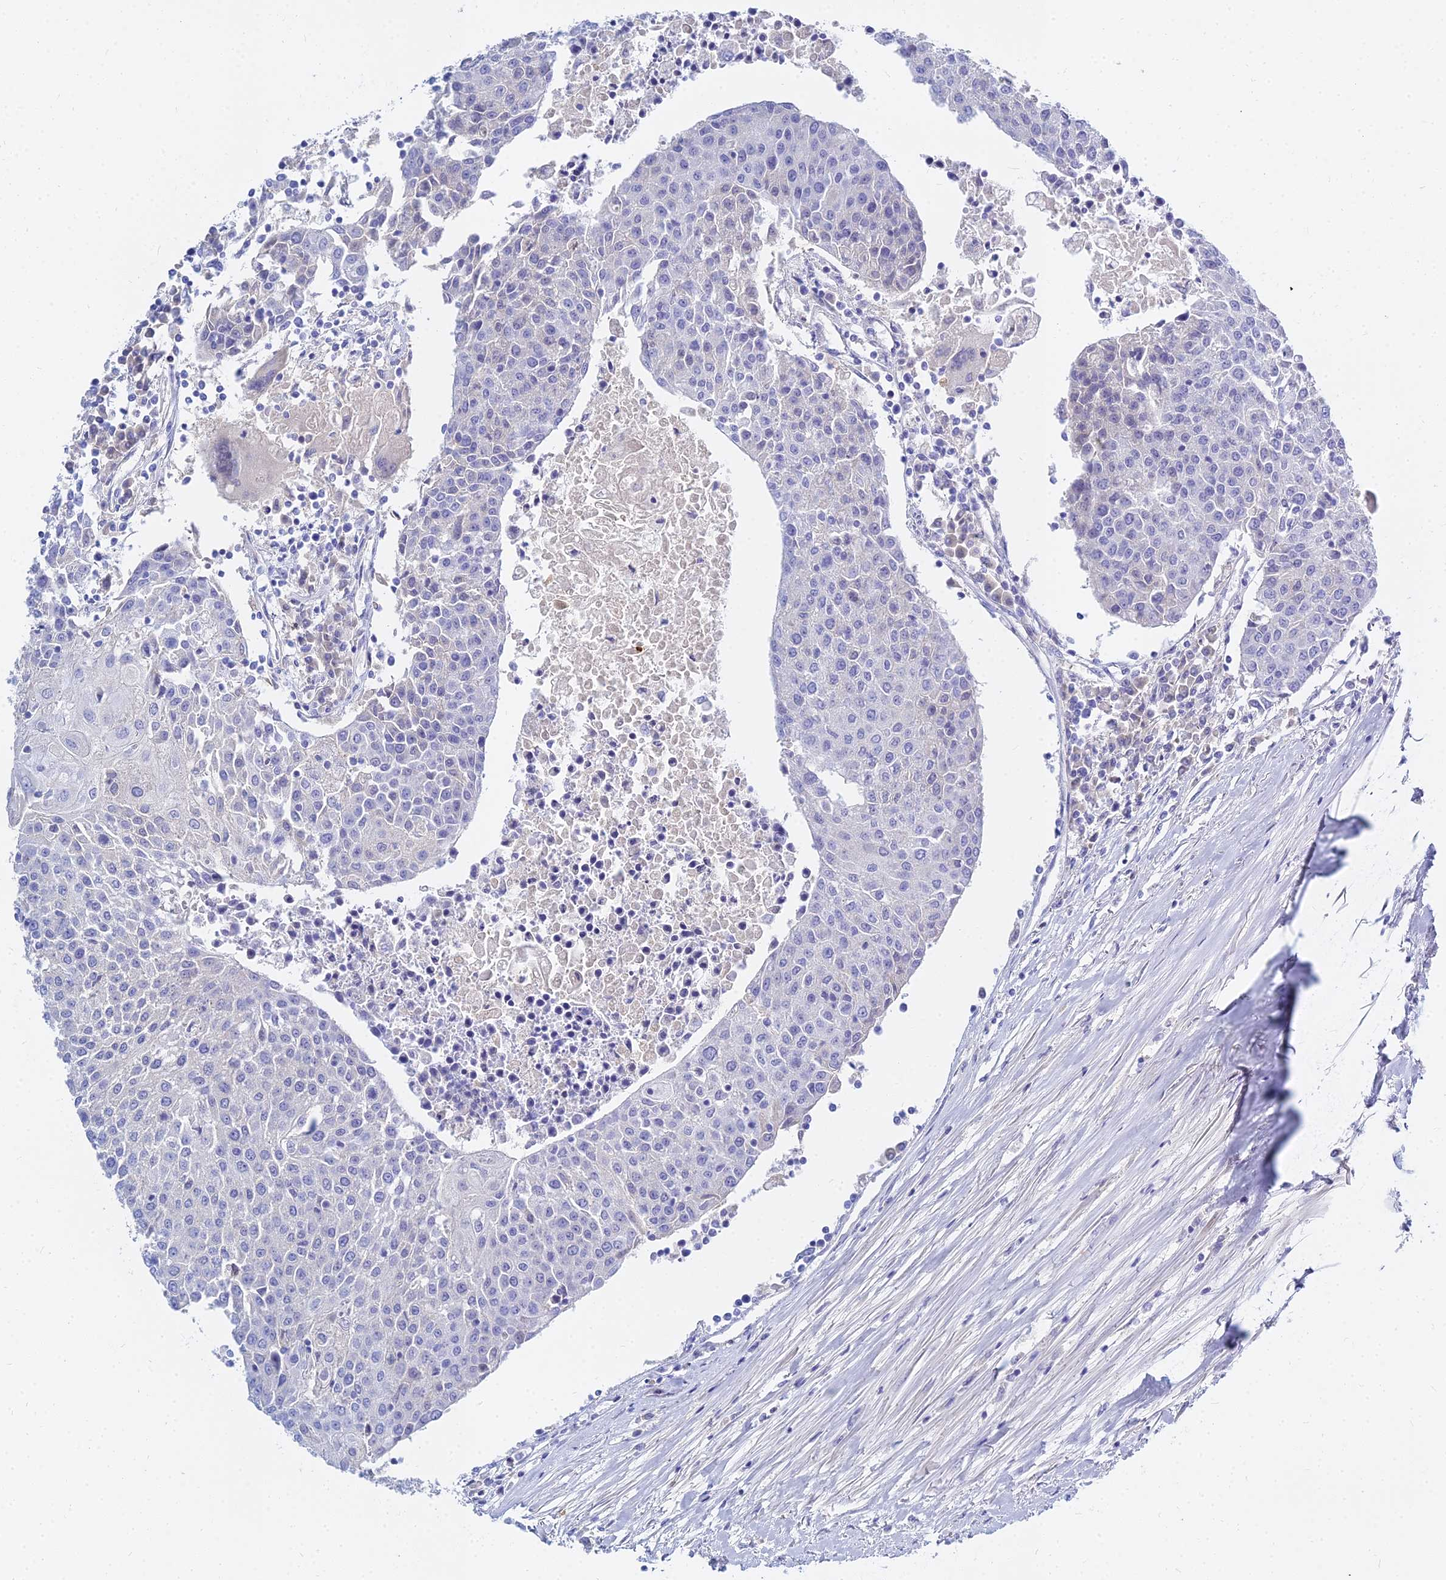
{"staining": {"intensity": "negative", "quantity": "none", "location": "none"}, "tissue": "urothelial cancer", "cell_type": "Tumor cells", "image_type": "cancer", "snomed": [{"axis": "morphology", "description": "Urothelial carcinoma, High grade"}, {"axis": "topography", "description": "Urinary bladder"}], "caption": "Immunohistochemistry histopathology image of human high-grade urothelial carcinoma stained for a protein (brown), which reveals no staining in tumor cells.", "gene": "ZNF552", "patient": {"sex": "female", "age": 85}}